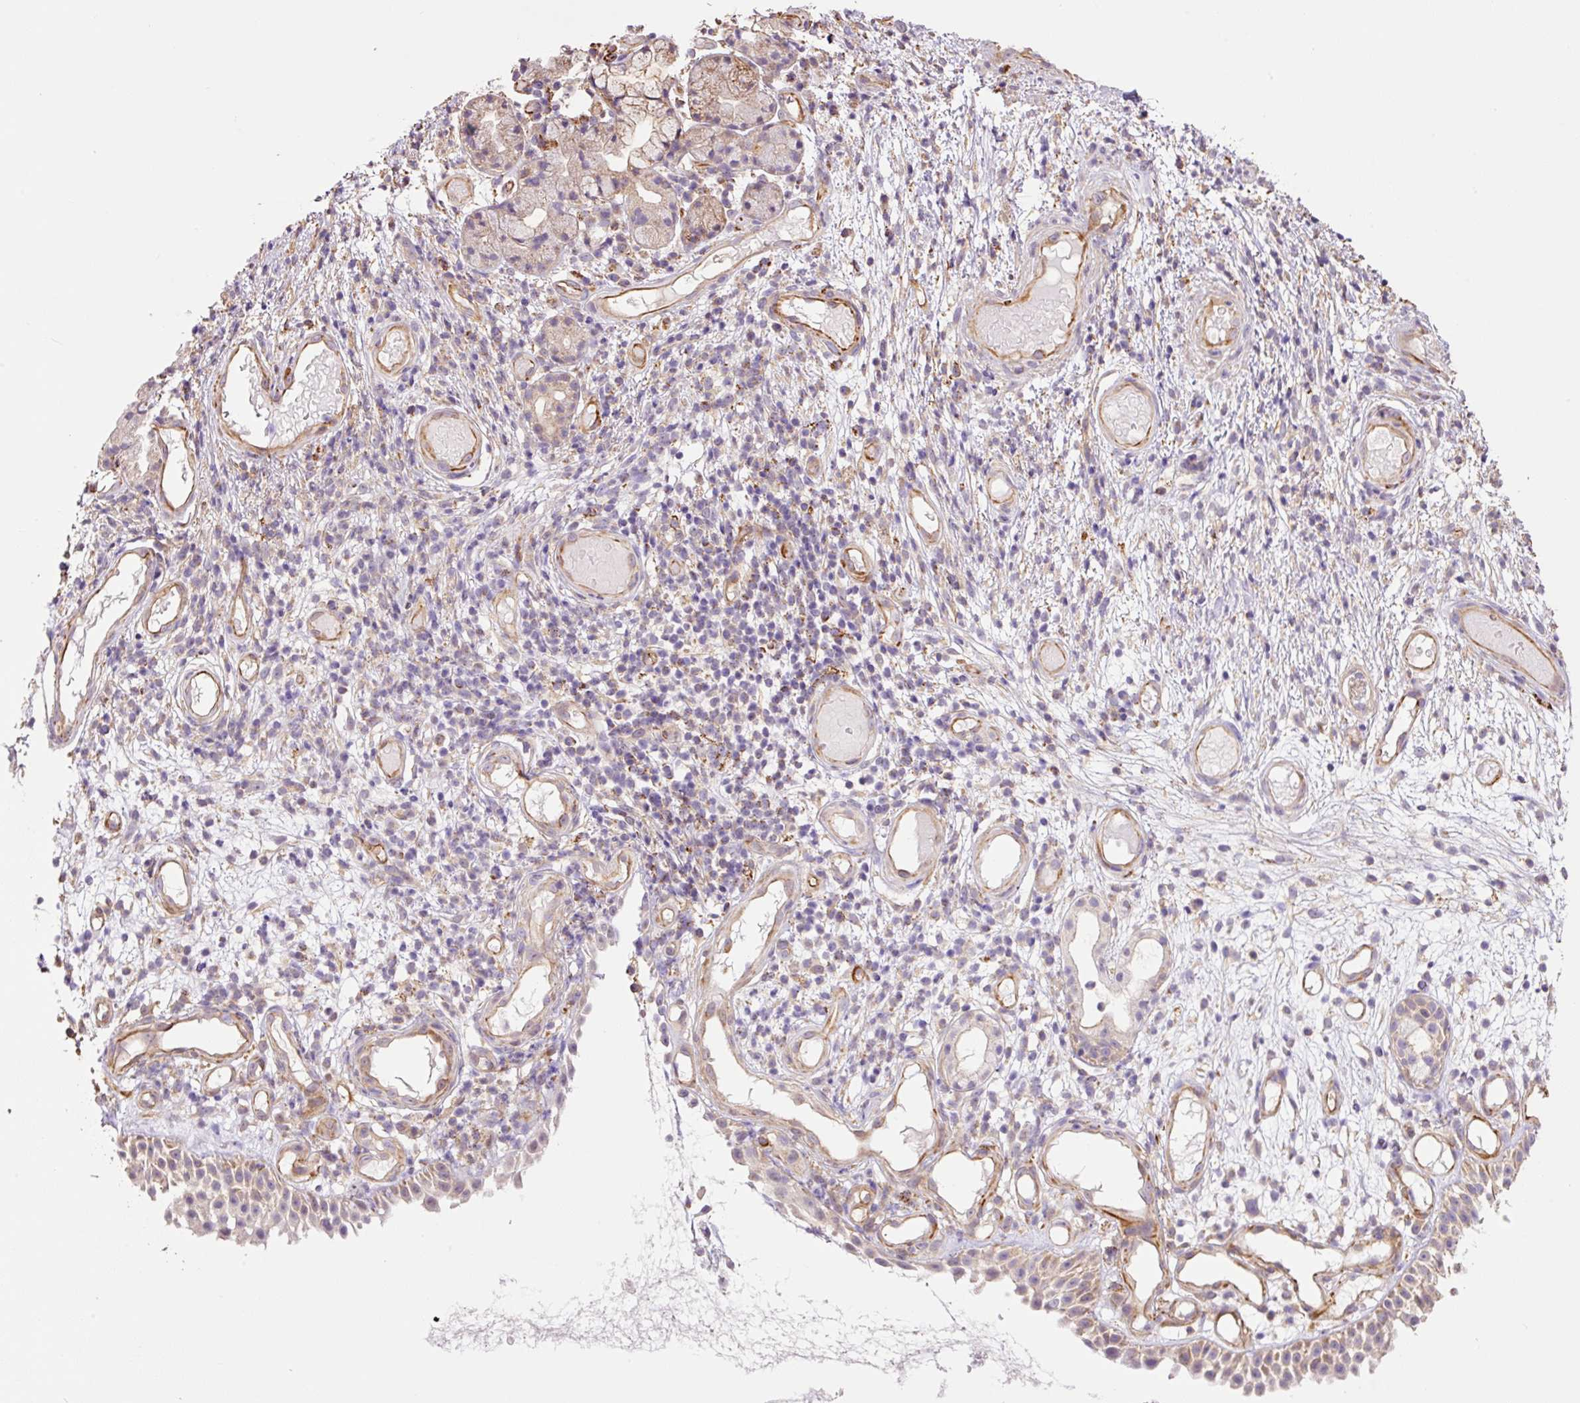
{"staining": {"intensity": "weak", "quantity": "25%-75%", "location": "cytoplasmic/membranous"}, "tissue": "nasopharynx", "cell_type": "Respiratory epithelial cells", "image_type": "normal", "snomed": [{"axis": "morphology", "description": "Normal tissue, NOS"}, {"axis": "morphology", "description": "Inflammation, NOS"}, {"axis": "topography", "description": "Nasopharynx"}], "caption": "Approximately 25%-75% of respiratory epithelial cells in benign nasopharynx demonstrate weak cytoplasmic/membranous protein staining as visualized by brown immunohistochemical staining.", "gene": "PCK2", "patient": {"sex": "male", "age": 54}}